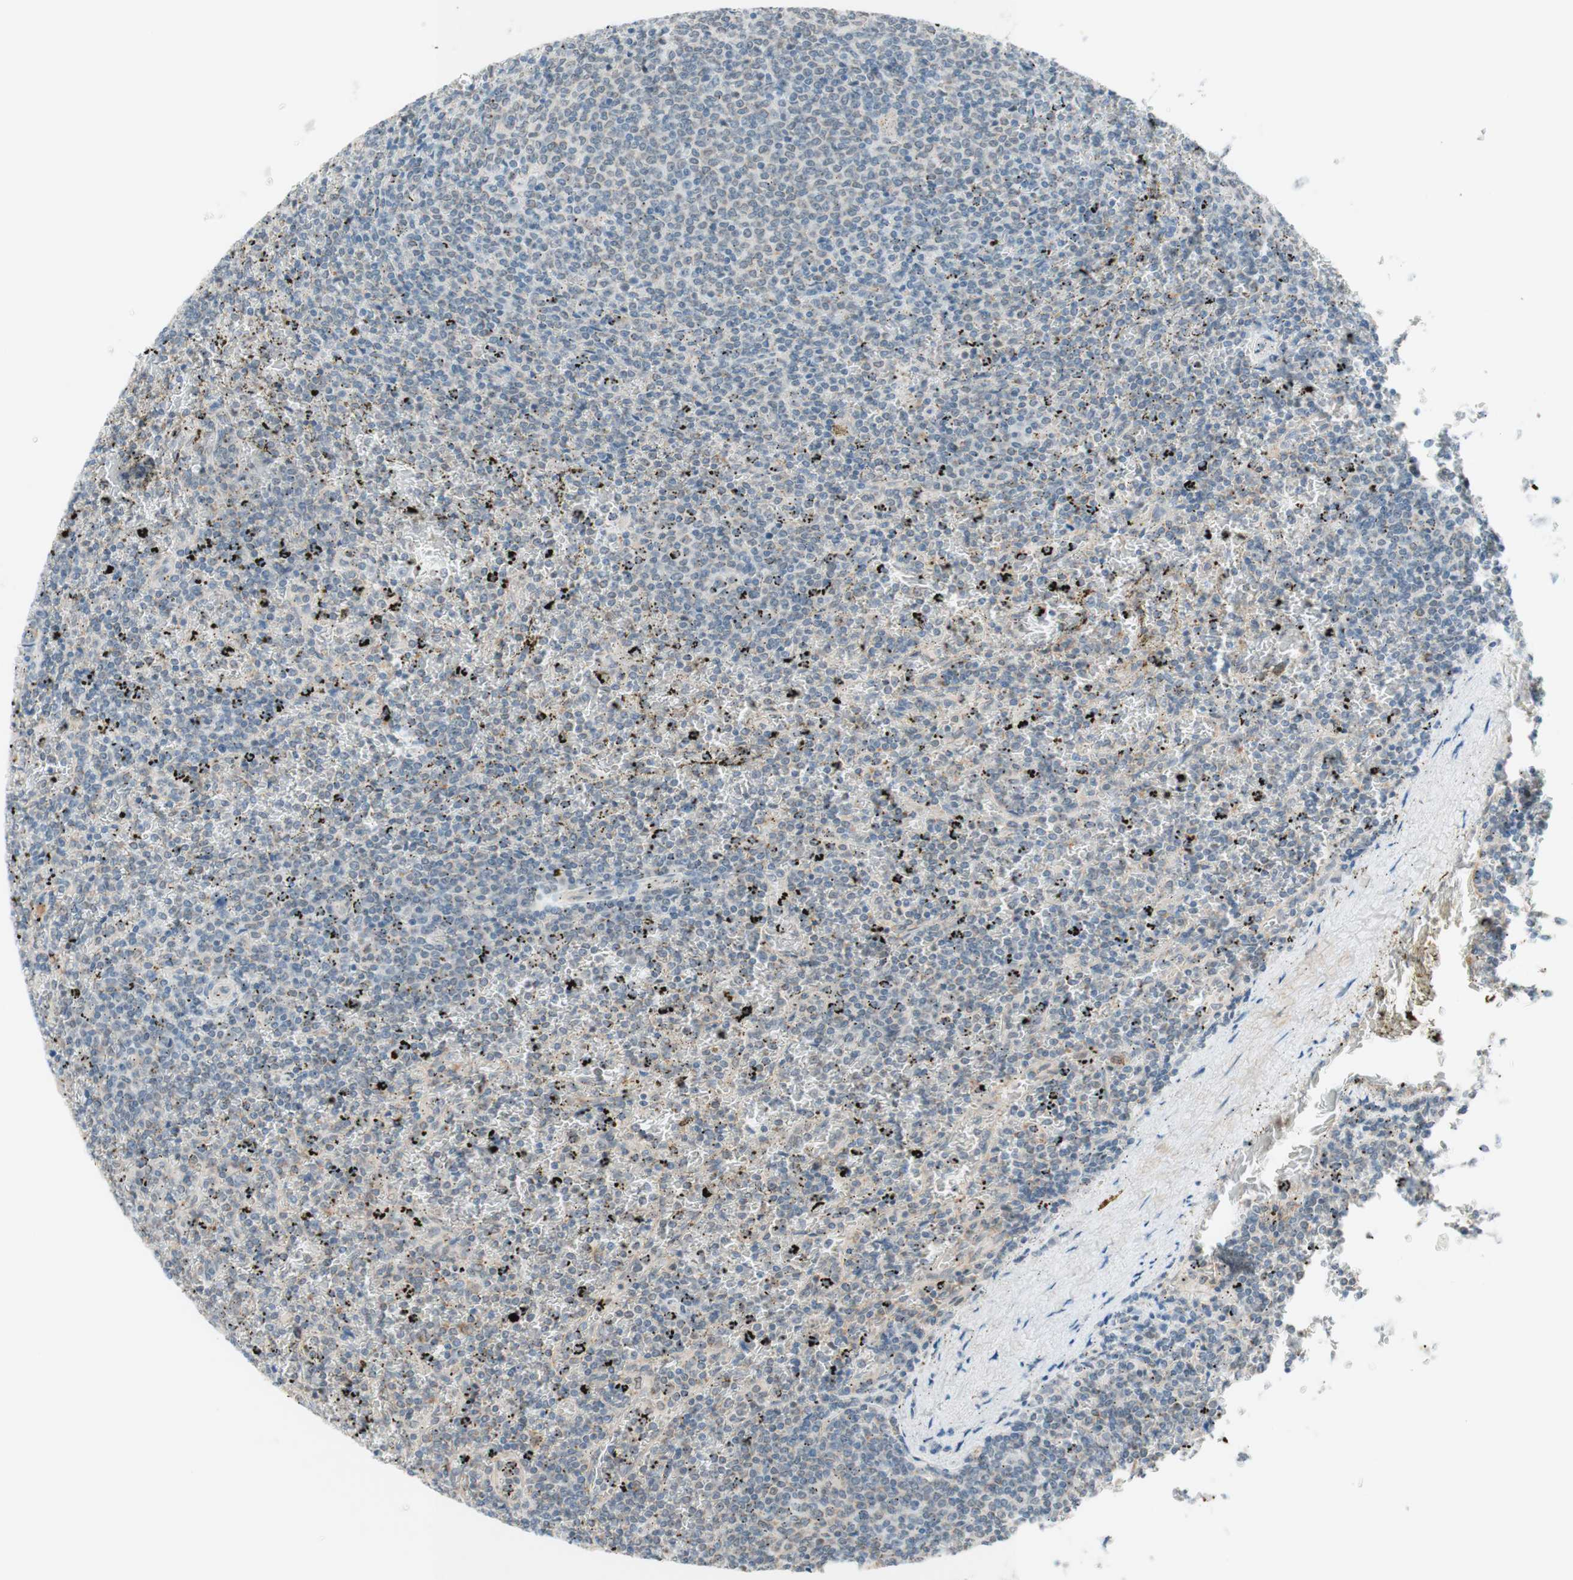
{"staining": {"intensity": "weak", "quantity": "<25%", "location": "cytoplasmic/membranous"}, "tissue": "lymphoma", "cell_type": "Tumor cells", "image_type": "cancer", "snomed": [{"axis": "morphology", "description": "Malignant lymphoma, non-Hodgkin's type, Low grade"}, {"axis": "topography", "description": "Spleen"}], "caption": "The image demonstrates no significant staining in tumor cells of lymphoma.", "gene": "JPH1", "patient": {"sex": "female", "age": 77}}